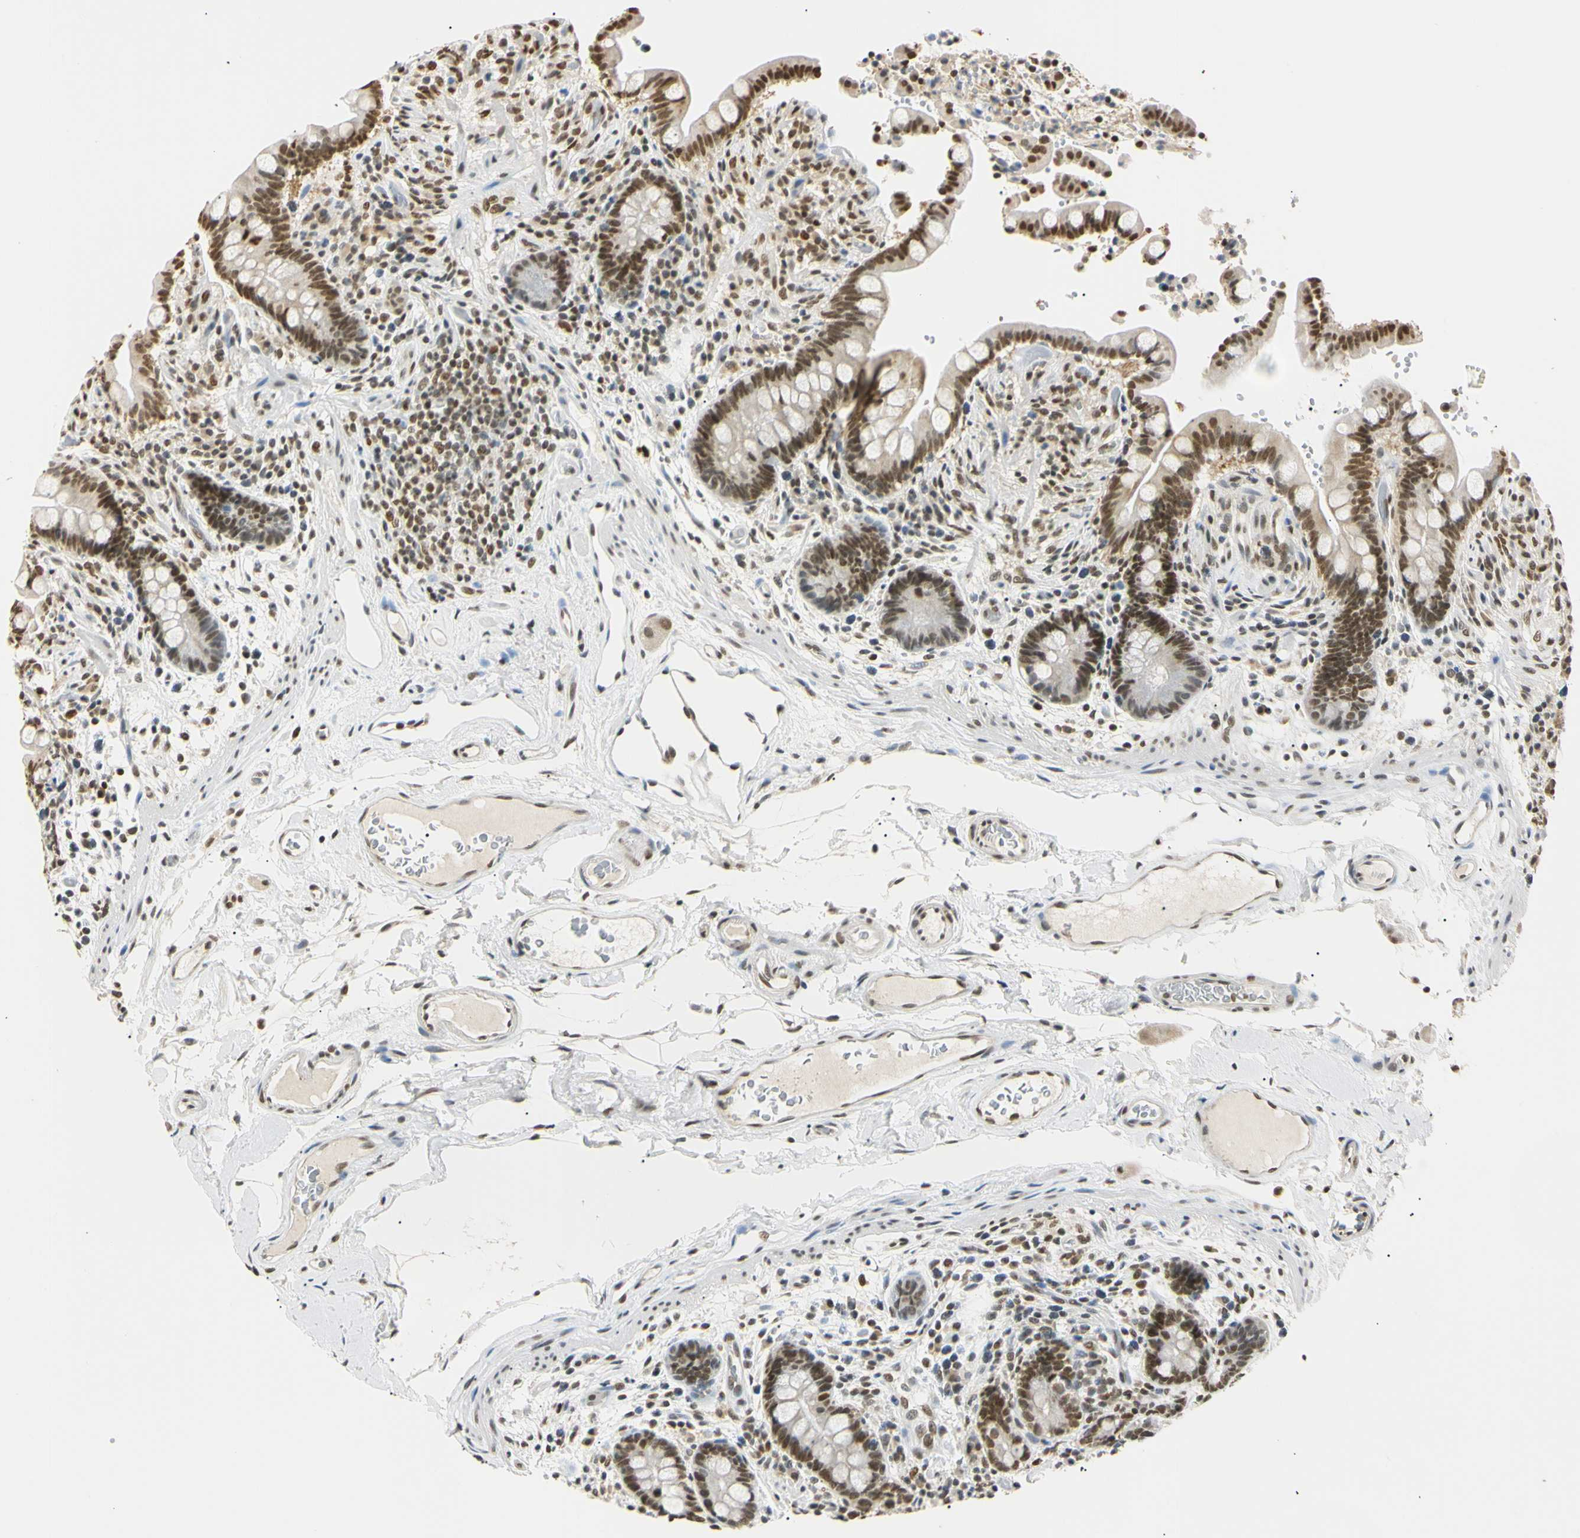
{"staining": {"intensity": "moderate", "quantity": ">75%", "location": "nuclear"}, "tissue": "colon", "cell_type": "Endothelial cells", "image_type": "normal", "snomed": [{"axis": "morphology", "description": "Normal tissue, NOS"}, {"axis": "topography", "description": "Colon"}], "caption": "Immunohistochemistry photomicrograph of unremarkable colon: human colon stained using immunohistochemistry (IHC) demonstrates medium levels of moderate protein expression localized specifically in the nuclear of endothelial cells, appearing as a nuclear brown color.", "gene": "SMARCA5", "patient": {"sex": "male", "age": 73}}